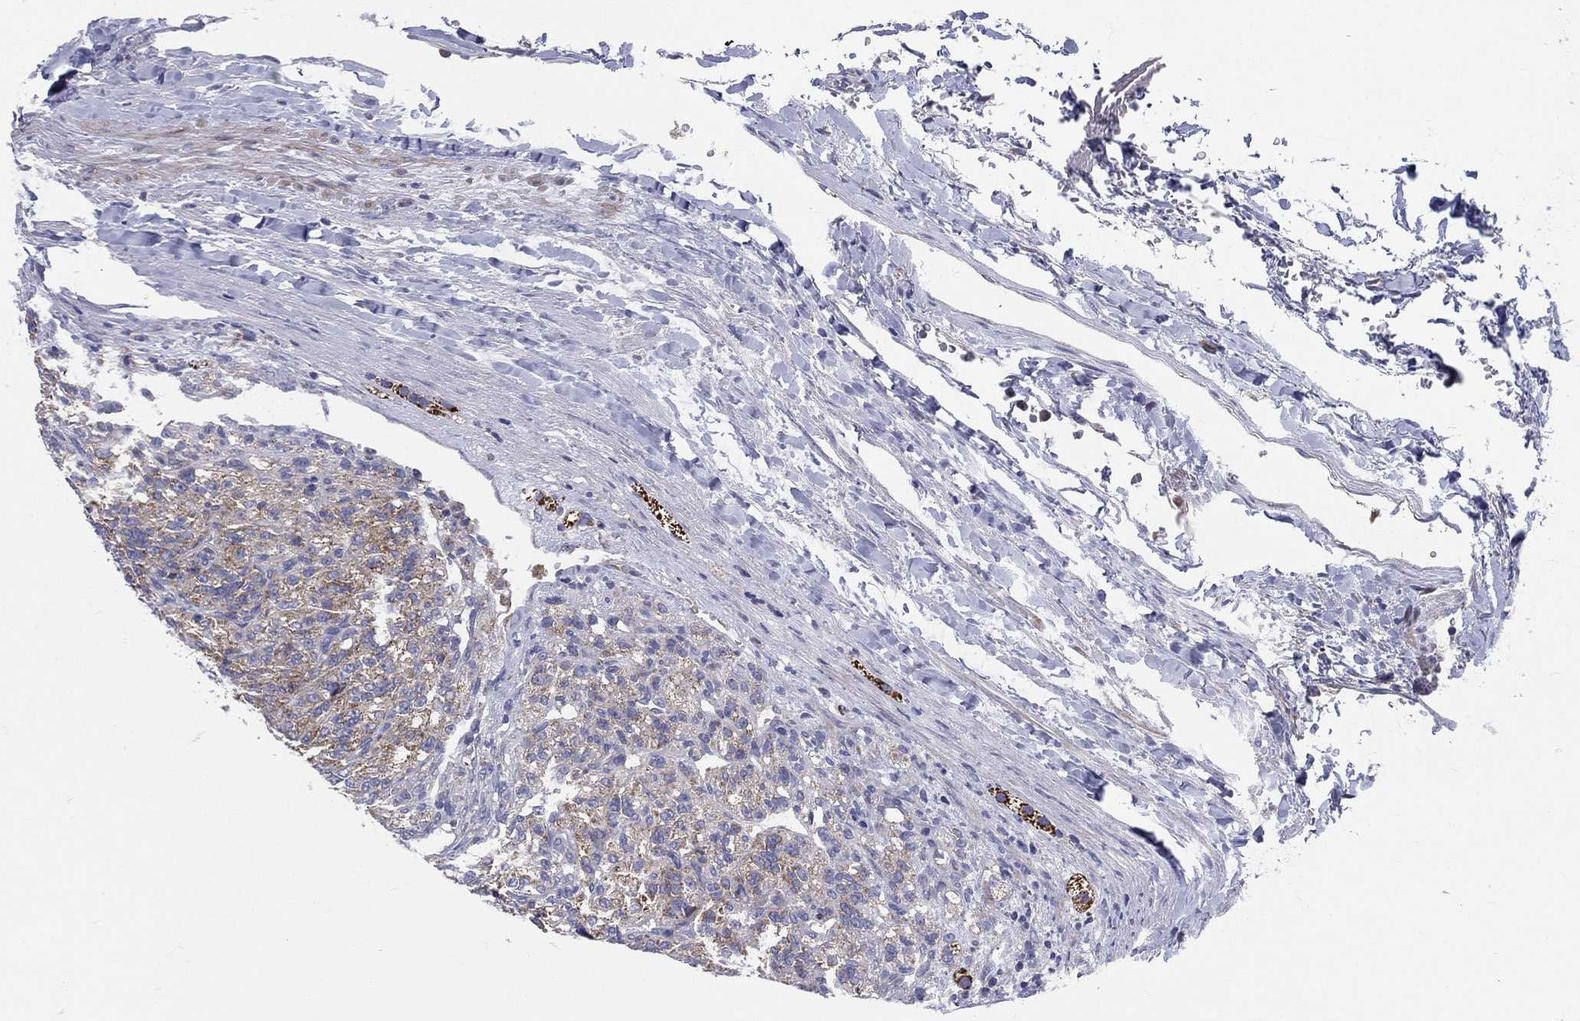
{"staining": {"intensity": "moderate", "quantity": "<25%", "location": "cytoplasmic/membranous"}, "tissue": "renal cancer", "cell_type": "Tumor cells", "image_type": "cancer", "snomed": [{"axis": "morphology", "description": "Adenocarcinoma, NOS"}, {"axis": "topography", "description": "Kidney"}], "caption": "Human adenocarcinoma (renal) stained with a brown dye exhibits moderate cytoplasmic/membranous positive staining in about <25% of tumor cells.", "gene": "PWWP3A", "patient": {"sex": "female", "age": 63}}